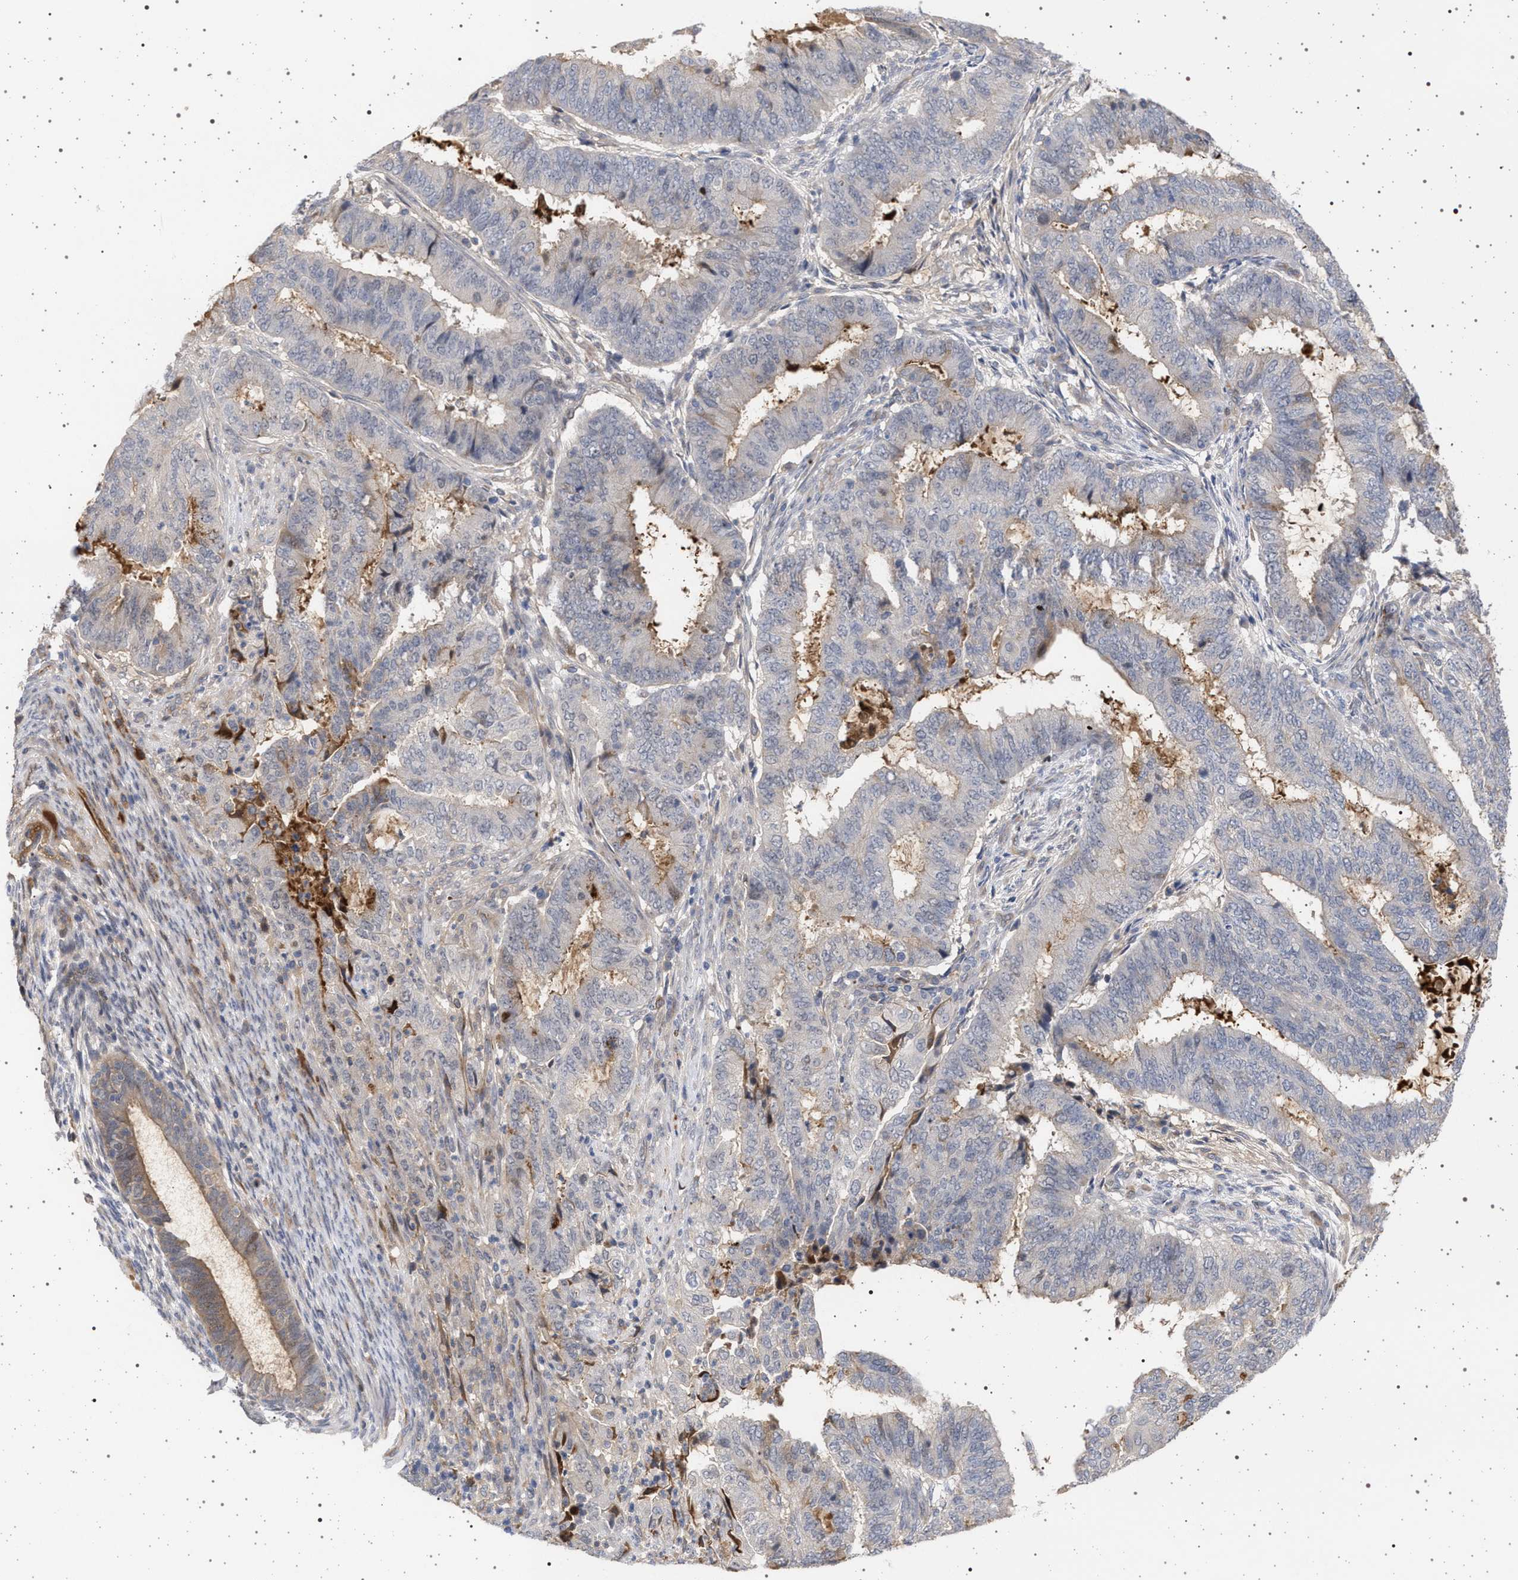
{"staining": {"intensity": "moderate", "quantity": "<25%", "location": "cytoplasmic/membranous"}, "tissue": "endometrial cancer", "cell_type": "Tumor cells", "image_type": "cancer", "snomed": [{"axis": "morphology", "description": "Adenocarcinoma, NOS"}, {"axis": "topography", "description": "Endometrium"}], "caption": "IHC (DAB (3,3'-diaminobenzidine)) staining of endometrial cancer (adenocarcinoma) reveals moderate cytoplasmic/membranous protein positivity in approximately <25% of tumor cells.", "gene": "RBM48", "patient": {"sex": "female", "age": 51}}